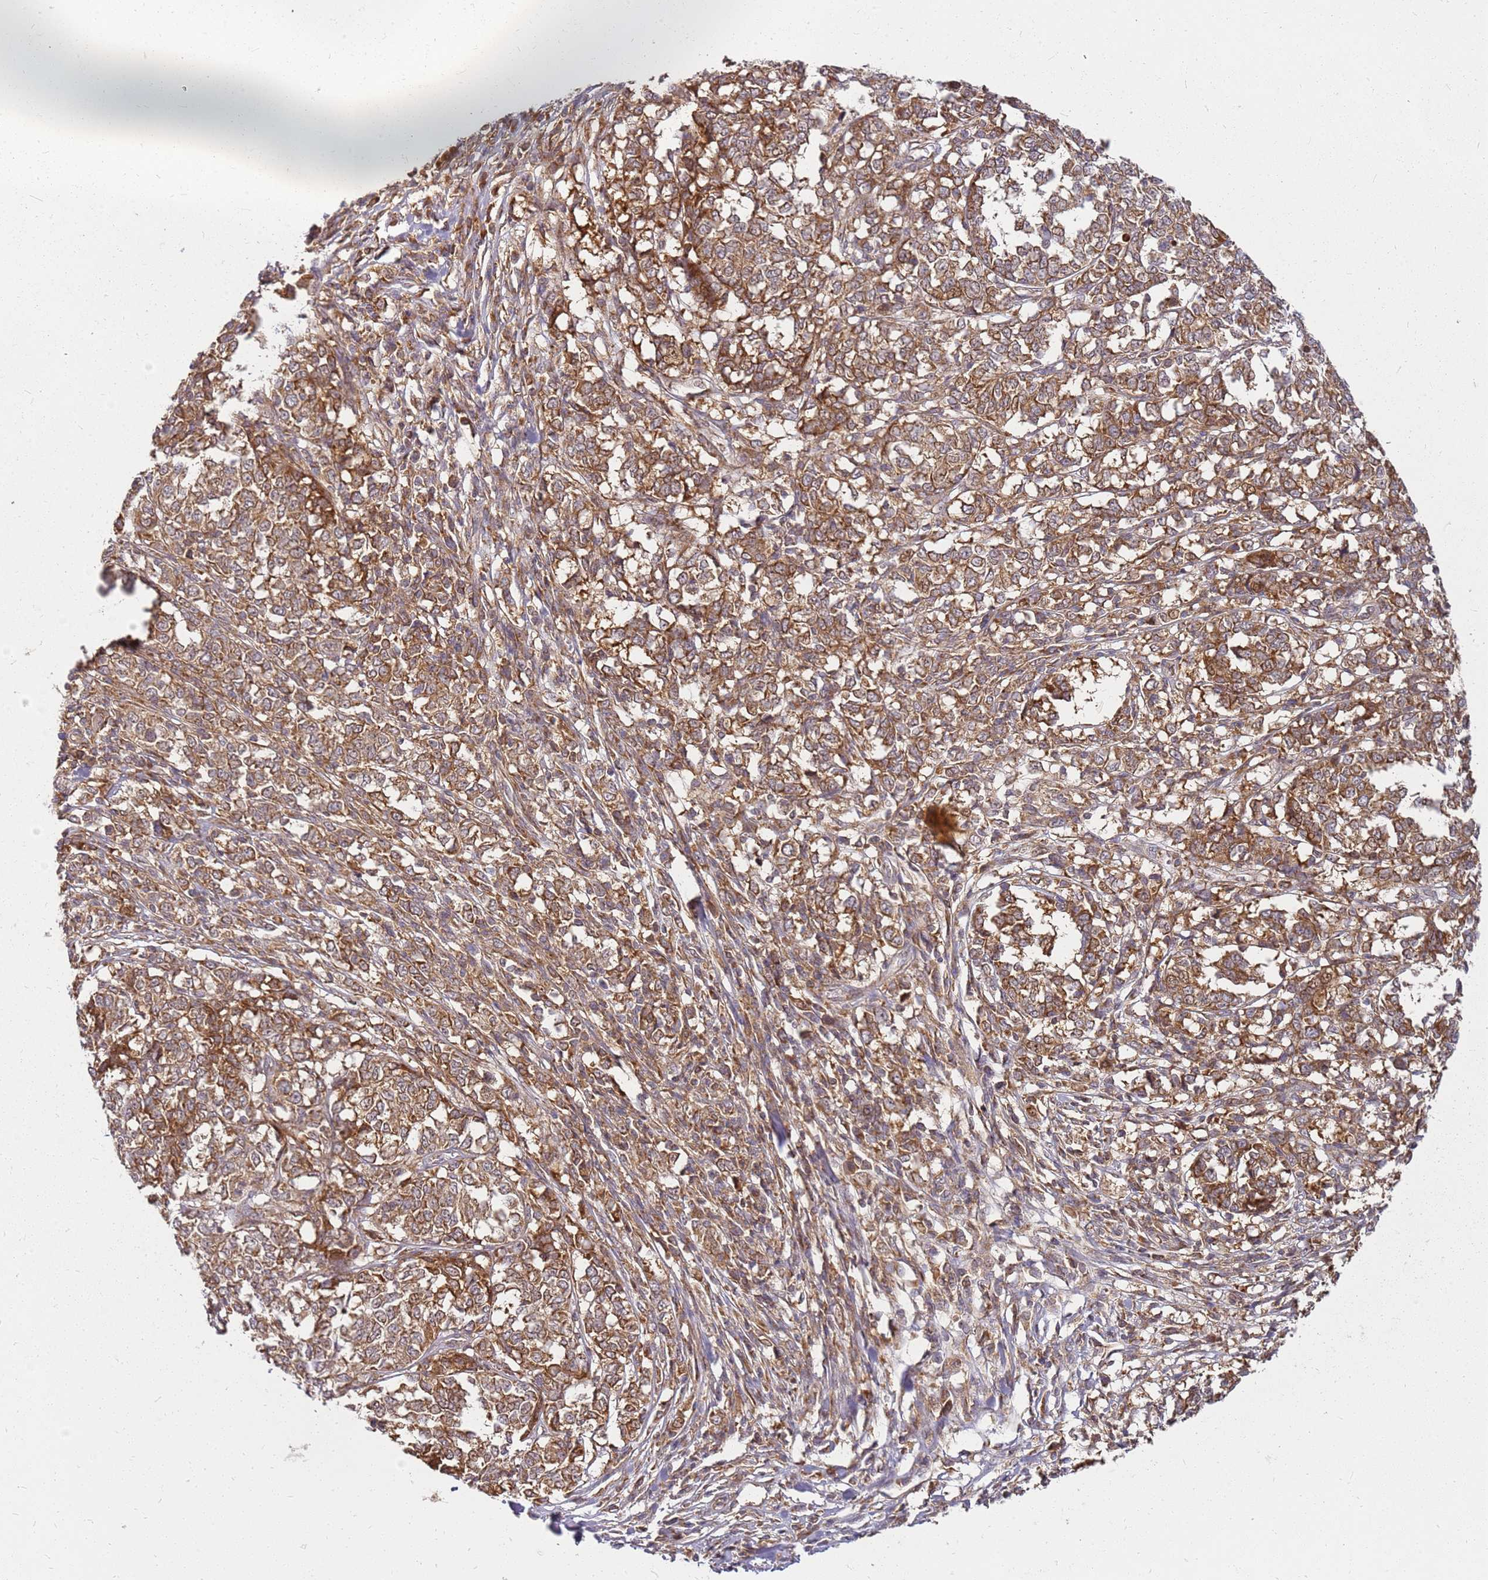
{"staining": {"intensity": "moderate", "quantity": ">75%", "location": "cytoplasmic/membranous"}, "tissue": "melanoma", "cell_type": "Tumor cells", "image_type": "cancer", "snomed": [{"axis": "morphology", "description": "Malignant melanoma, NOS"}, {"axis": "topography", "description": "Skin"}], "caption": "Protein expression analysis of human melanoma reveals moderate cytoplasmic/membranous expression in about >75% of tumor cells.", "gene": "CCDC159", "patient": {"sex": "female", "age": 72}}